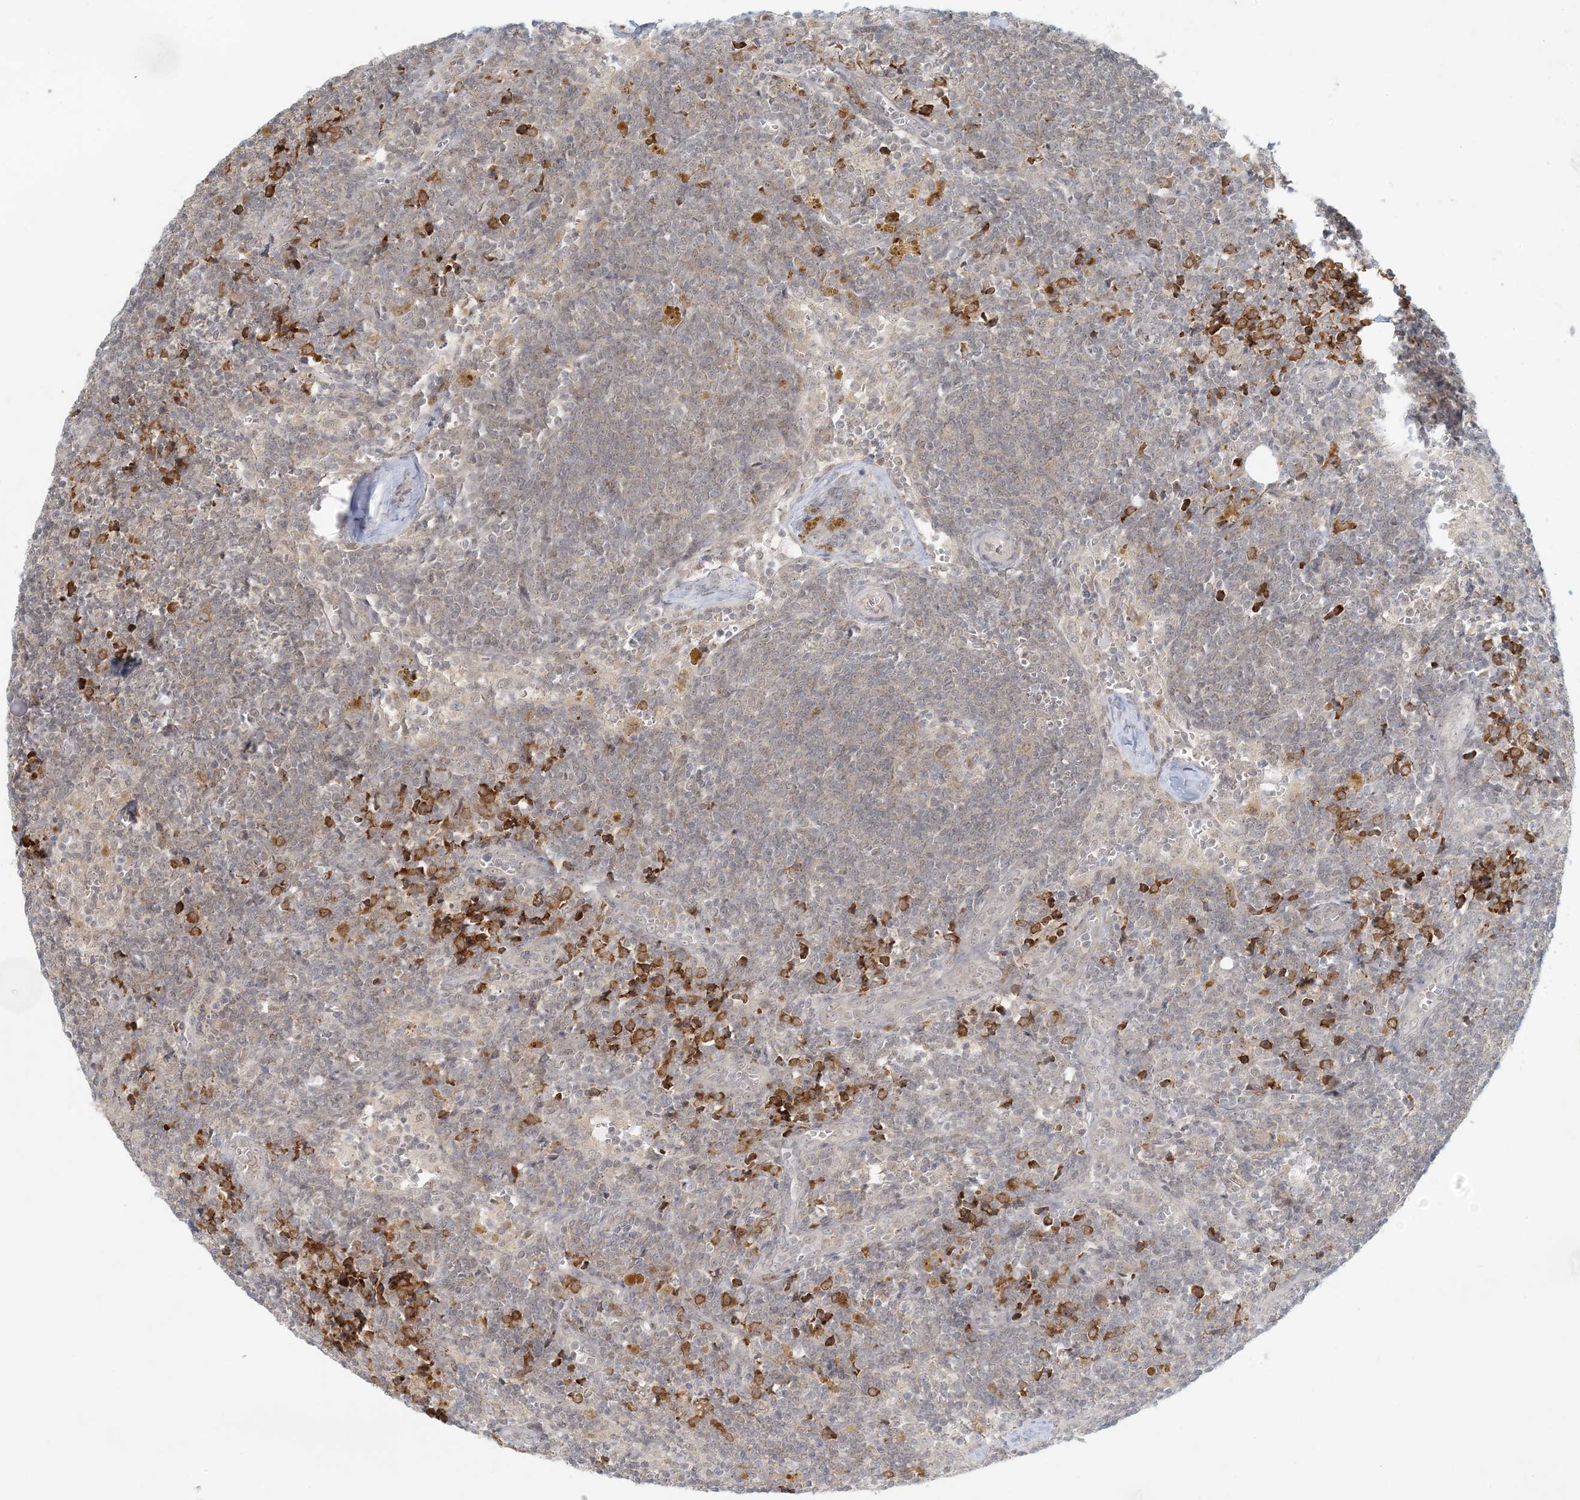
{"staining": {"intensity": "moderate", "quantity": "25%-75%", "location": "cytoplasmic/membranous"}, "tissue": "lymph node", "cell_type": "Germinal center cells", "image_type": "normal", "snomed": [{"axis": "morphology", "description": "Normal tissue, NOS"}, {"axis": "morphology", "description": "Squamous cell carcinoma, metastatic, NOS"}, {"axis": "topography", "description": "Lymph node"}], "caption": "Germinal center cells display medium levels of moderate cytoplasmic/membranous expression in approximately 25%-75% of cells in unremarkable lymph node. Immunohistochemistry stains the protein in brown and the nuclei are stained blue.", "gene": "OBI1", "patient": {"sex": "male", "age": 73}}